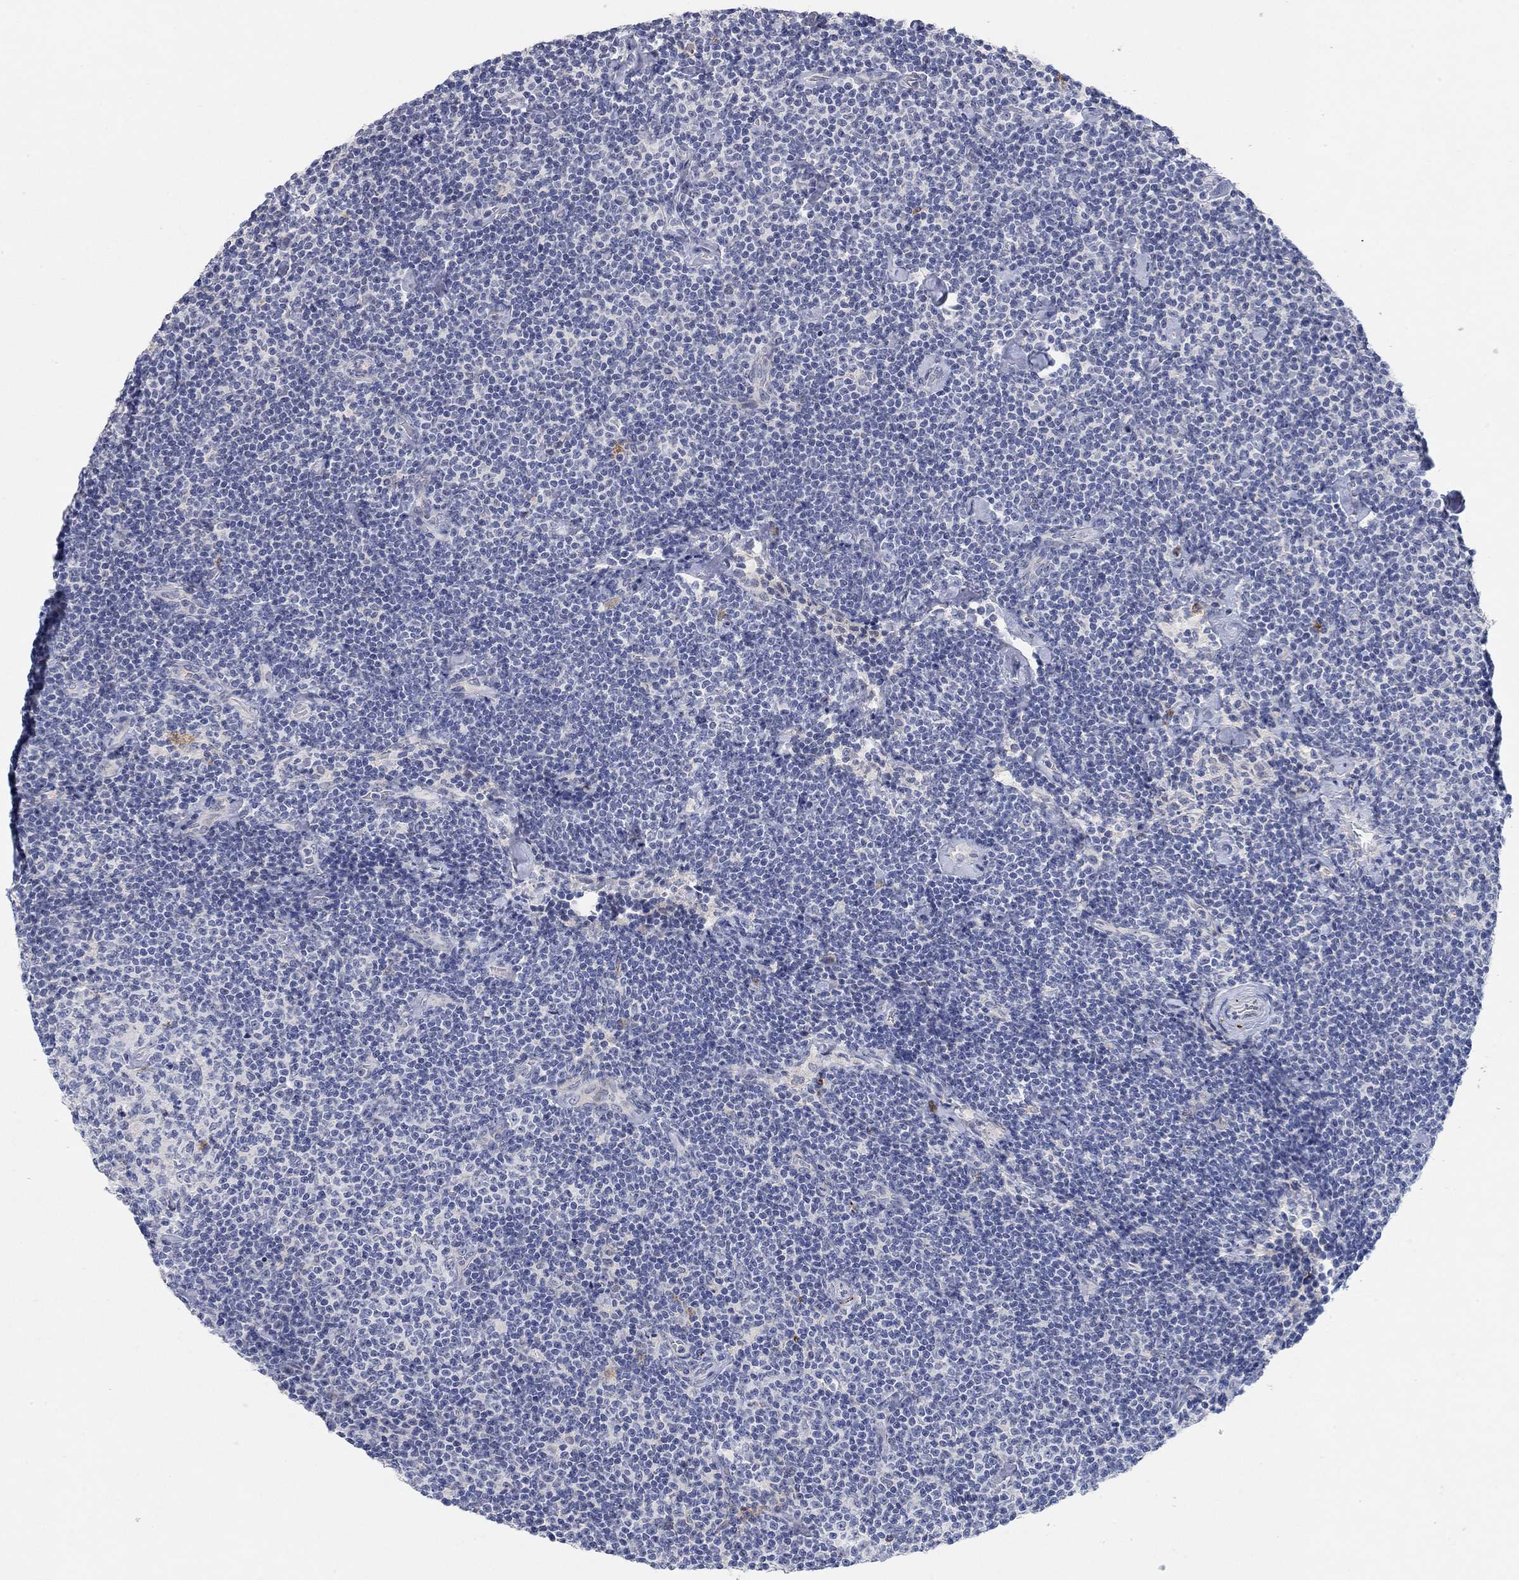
{"staining": {"intensity": "negative", "quantity": "none", "location": "none"}, "tissue": "lymphoma", "cell_type": "Tumor cells", "image_type": "cancer", "snomed": [{"axis": "morphology", "description": "Malignant lymphoma, non-Hodgkin's type, Low grade"}, {"axis": "topography", "description": "Lymph node"}], "caption": "A histopathology image of malignant lymphoma, non-Hodgkin's type (low-grade) stained for a protein shows no brown staining in tumor cells.", "gene": "VAT1L", "patient": {"sex": "male", "age": 81}}